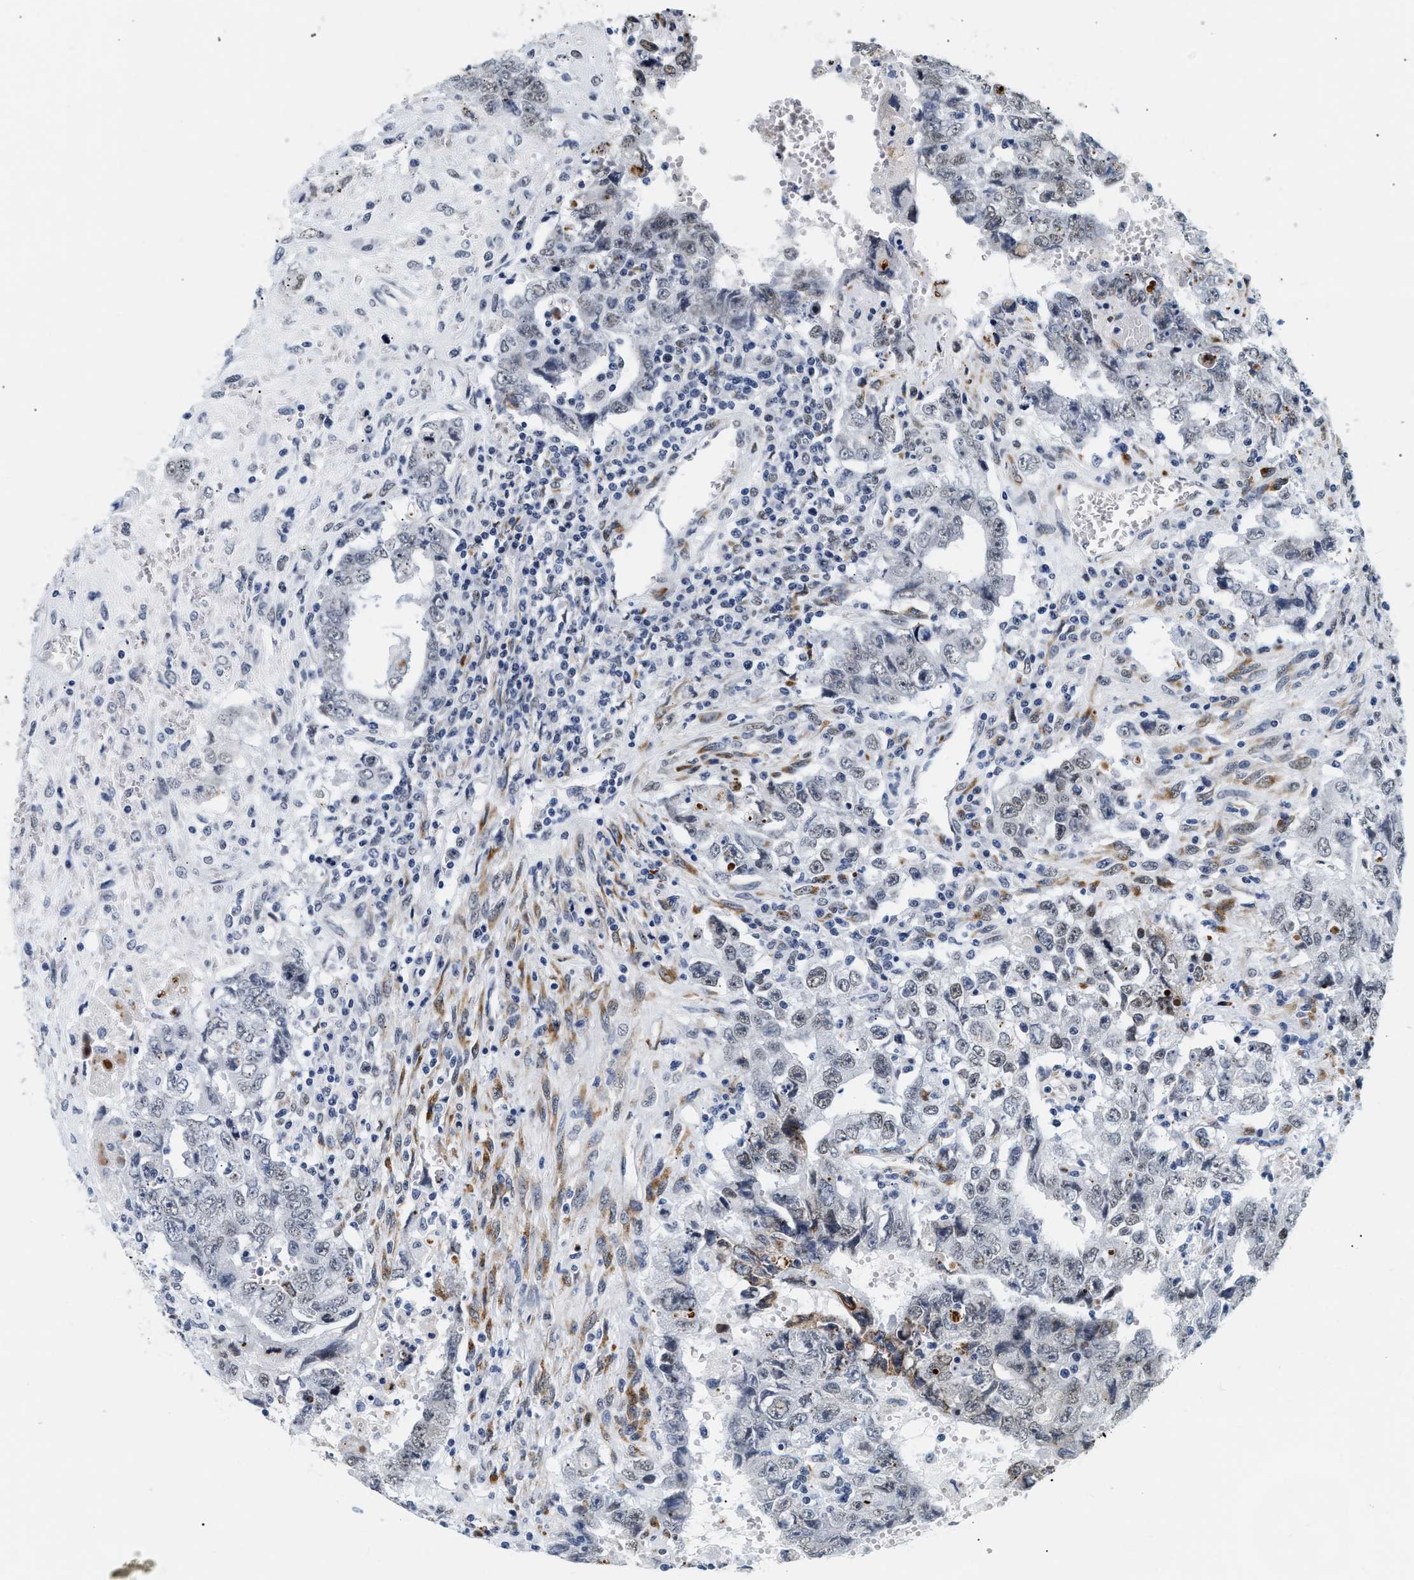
{"staining": {"intensity": "weak", "quantity": "<25%", "location": "nuclear"}, "tissue": "testis cancer", "cell_type": "Tumor cells", "image_type": "cancer", "snomed": [{"axis": "morphology", "description": "Carcinoma, Embryonal, NOS"}, {"axis": "topography", "description": "Testis"}], "caption": "Immunohistochemistry image of neoplastic tissue: human testis embryonal carcinoma stained with DAB reveals no significant protein expression in tumor cells.", "gene": "THOC1", "patient": {"sex": "male", "age": 26}}